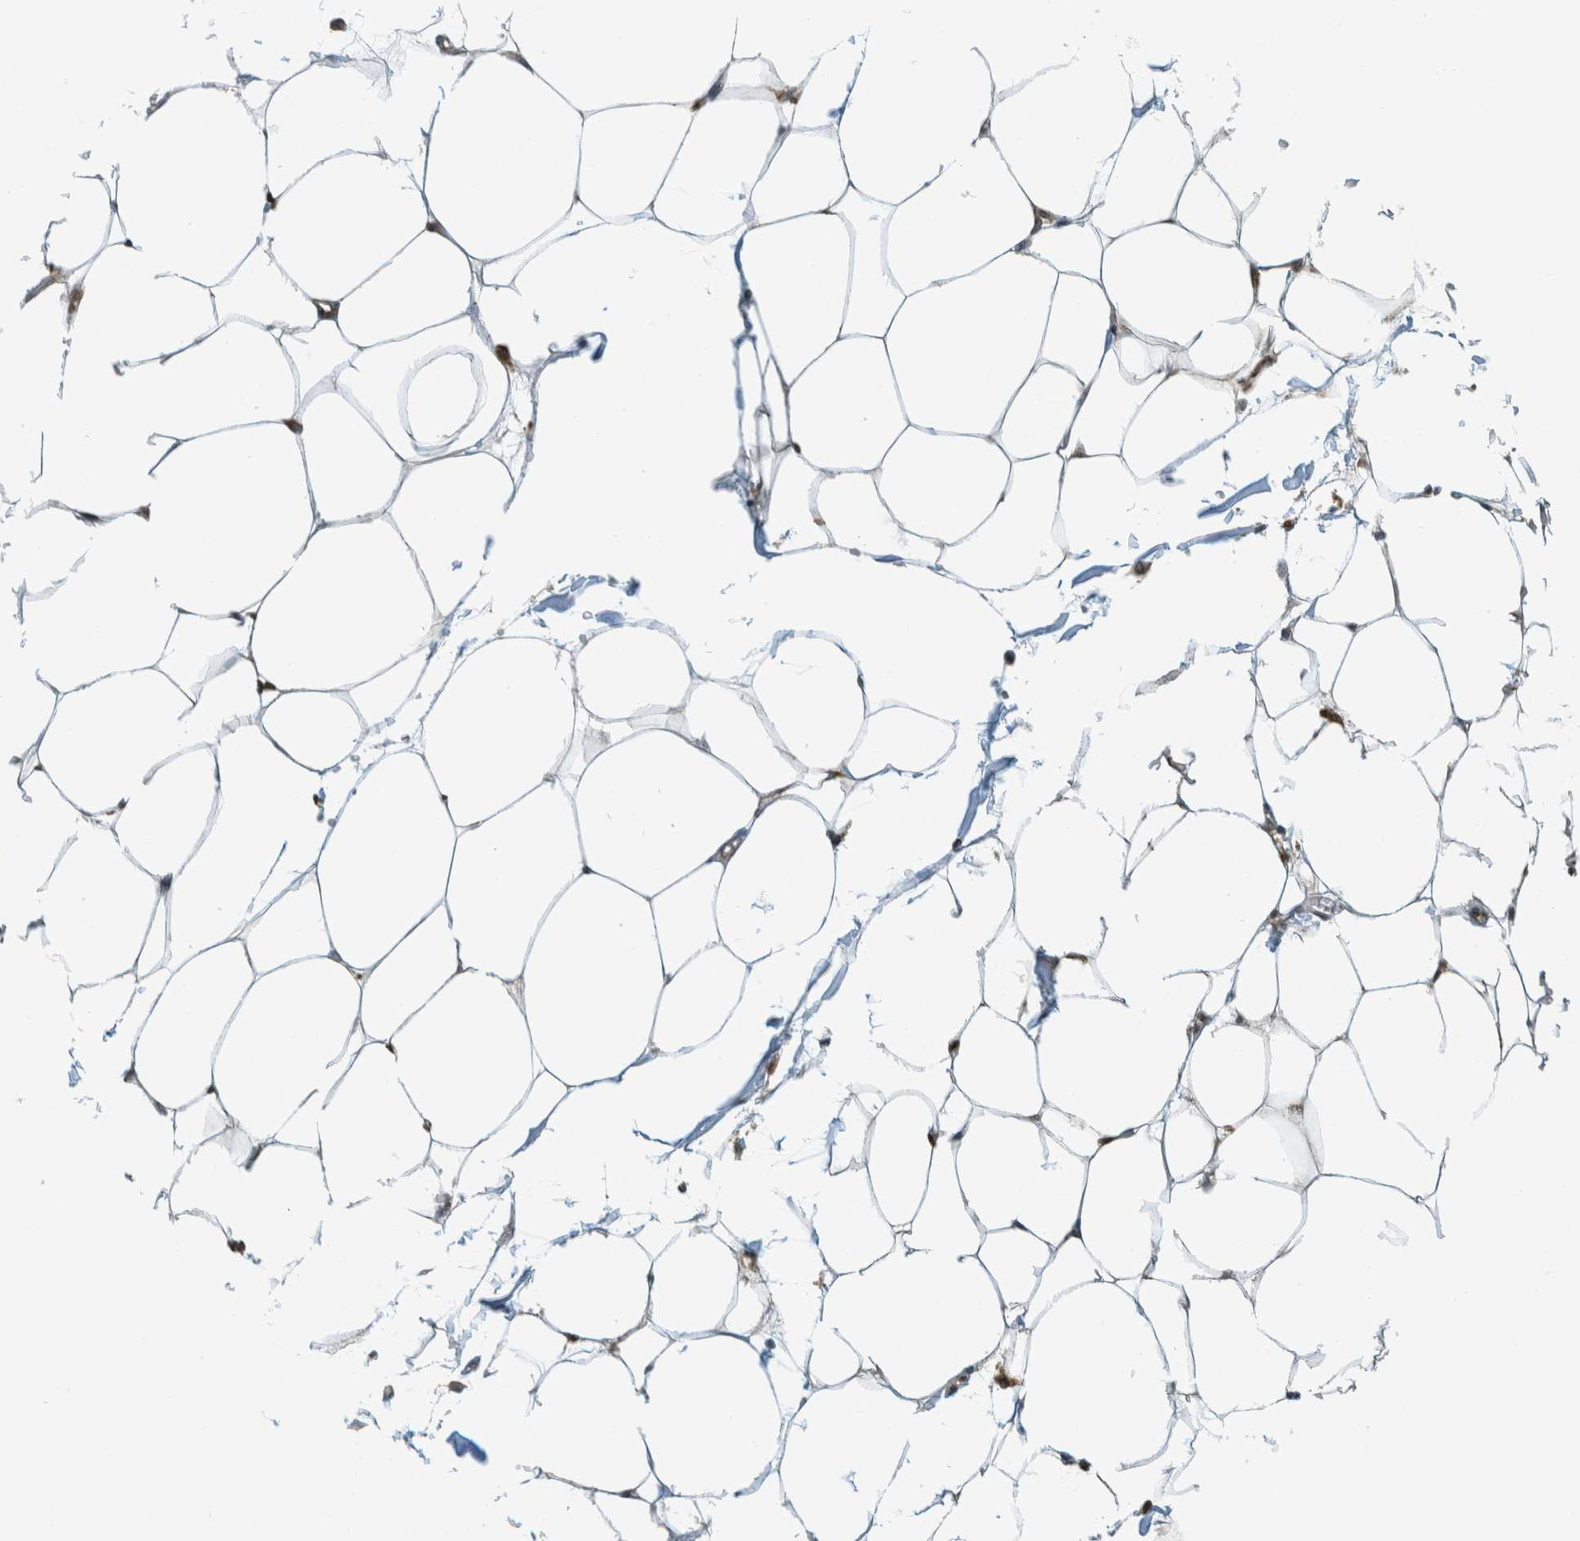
{"staining": {"intensity": "moderate", "quantity": ">75%", "location": "cytoplasmic/membranous,nuclear"}, "tissue": "adipose tissue", "cell_type": "Adipocytes", "image_type": "normal", "snomed": [{"axis": "morphology", "description": "Normal tissue, NOS"}, {"axis": "morphology", "description": "Adenocarcinoma, NOS"}, {"axis": "topography", "description": "Colon"}, {"axis": "topography", "description": "Peripheral nerve tissue"}], "caption": "High-magnification brightfield microscopy of benign adipose tissue stained with DAB (3,3'-diaminobenzidine) (brown) and counterstained with hematoxylin (blue). adipocytes exhibit moderate cytoplasmic/membranous,nuclear expression is identified in about>75% of cells.", "gene": "COPS3", "patient": {"sex": "male", "age": 14}}